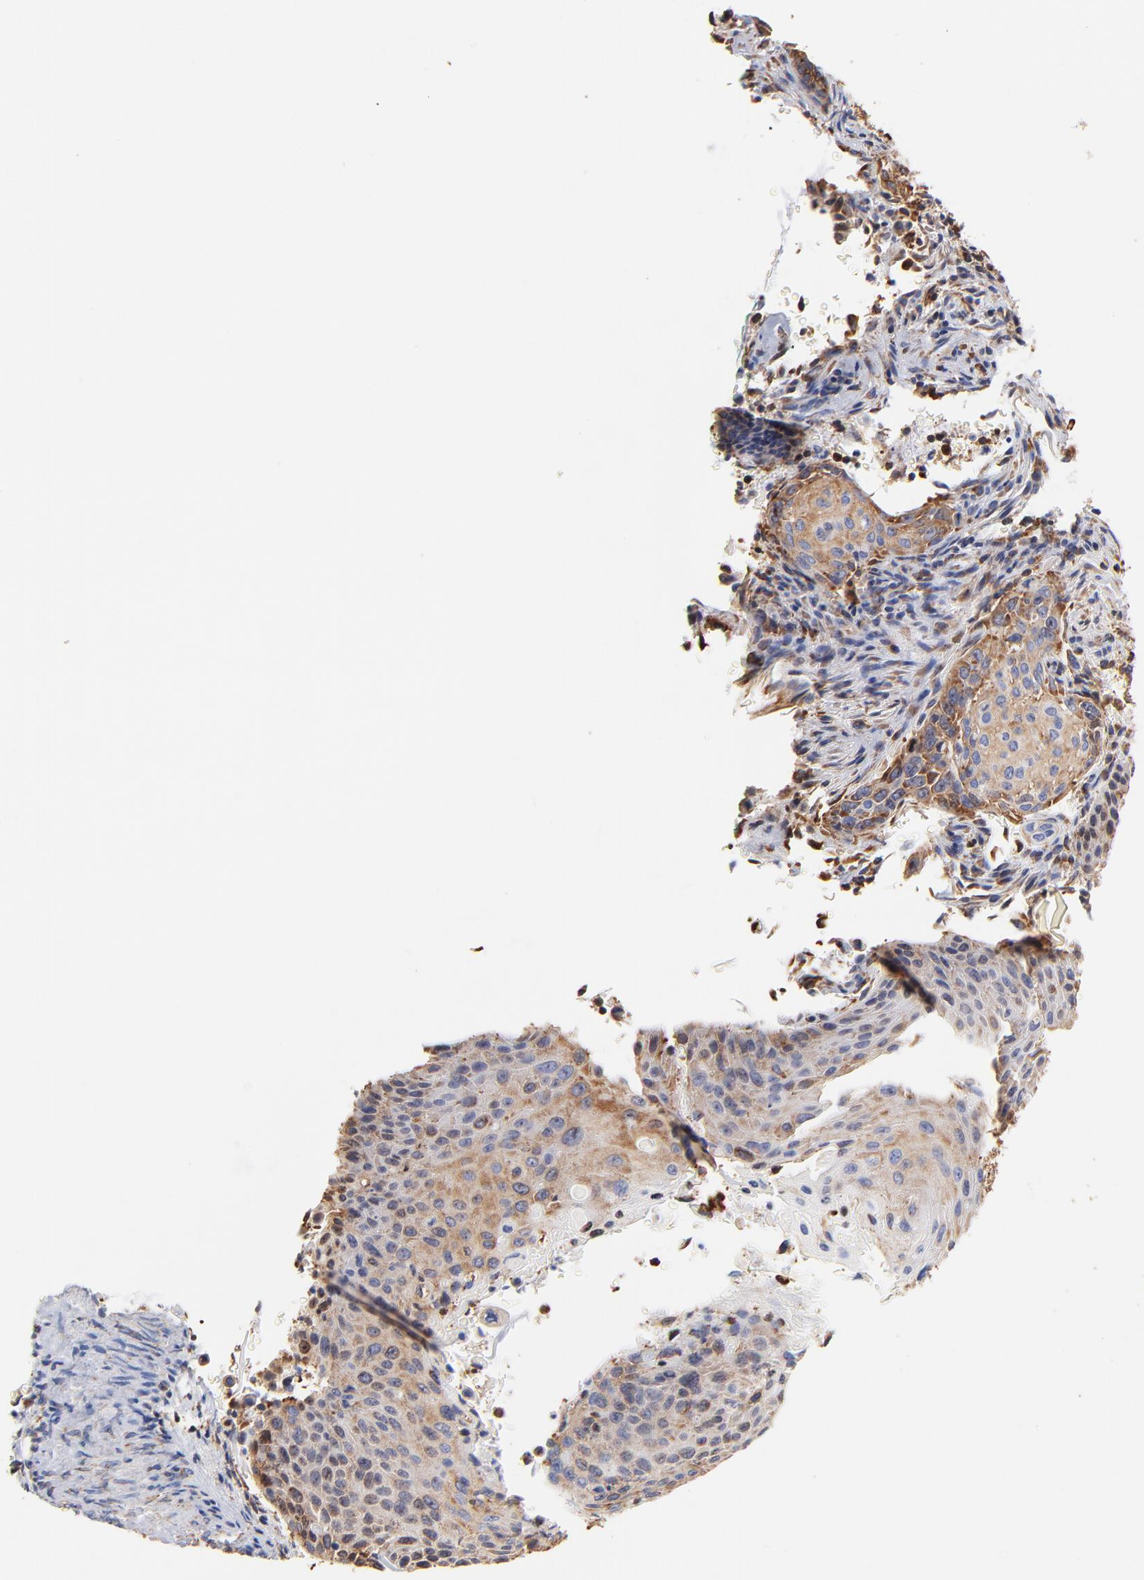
{"staining": {"intensity": "moderate", "quantity": ">75%", "location": "cytoplasmic/membranous"}, "tissue": "cervical cancer", "cell_type": "Tumor cells", "image_type": "cancer", "snomed": [{"axis": "morphology", "description": "Squamous cell carcinoma, NOS"}, {"axis": "topography", "description": "Cervix"}], "caption": "A brown stain highlights moderate cytoplasmic/membranous positivity of a protein in human cervical squamous cell carcinoma tumor cells. The protein of interest is stained brown, and the nuclei are stained in blue (DAB IHC with brightfield microscopy, high magnification).", "gene": "RPL27", "patient": {"sex": "female", "age": 33}}